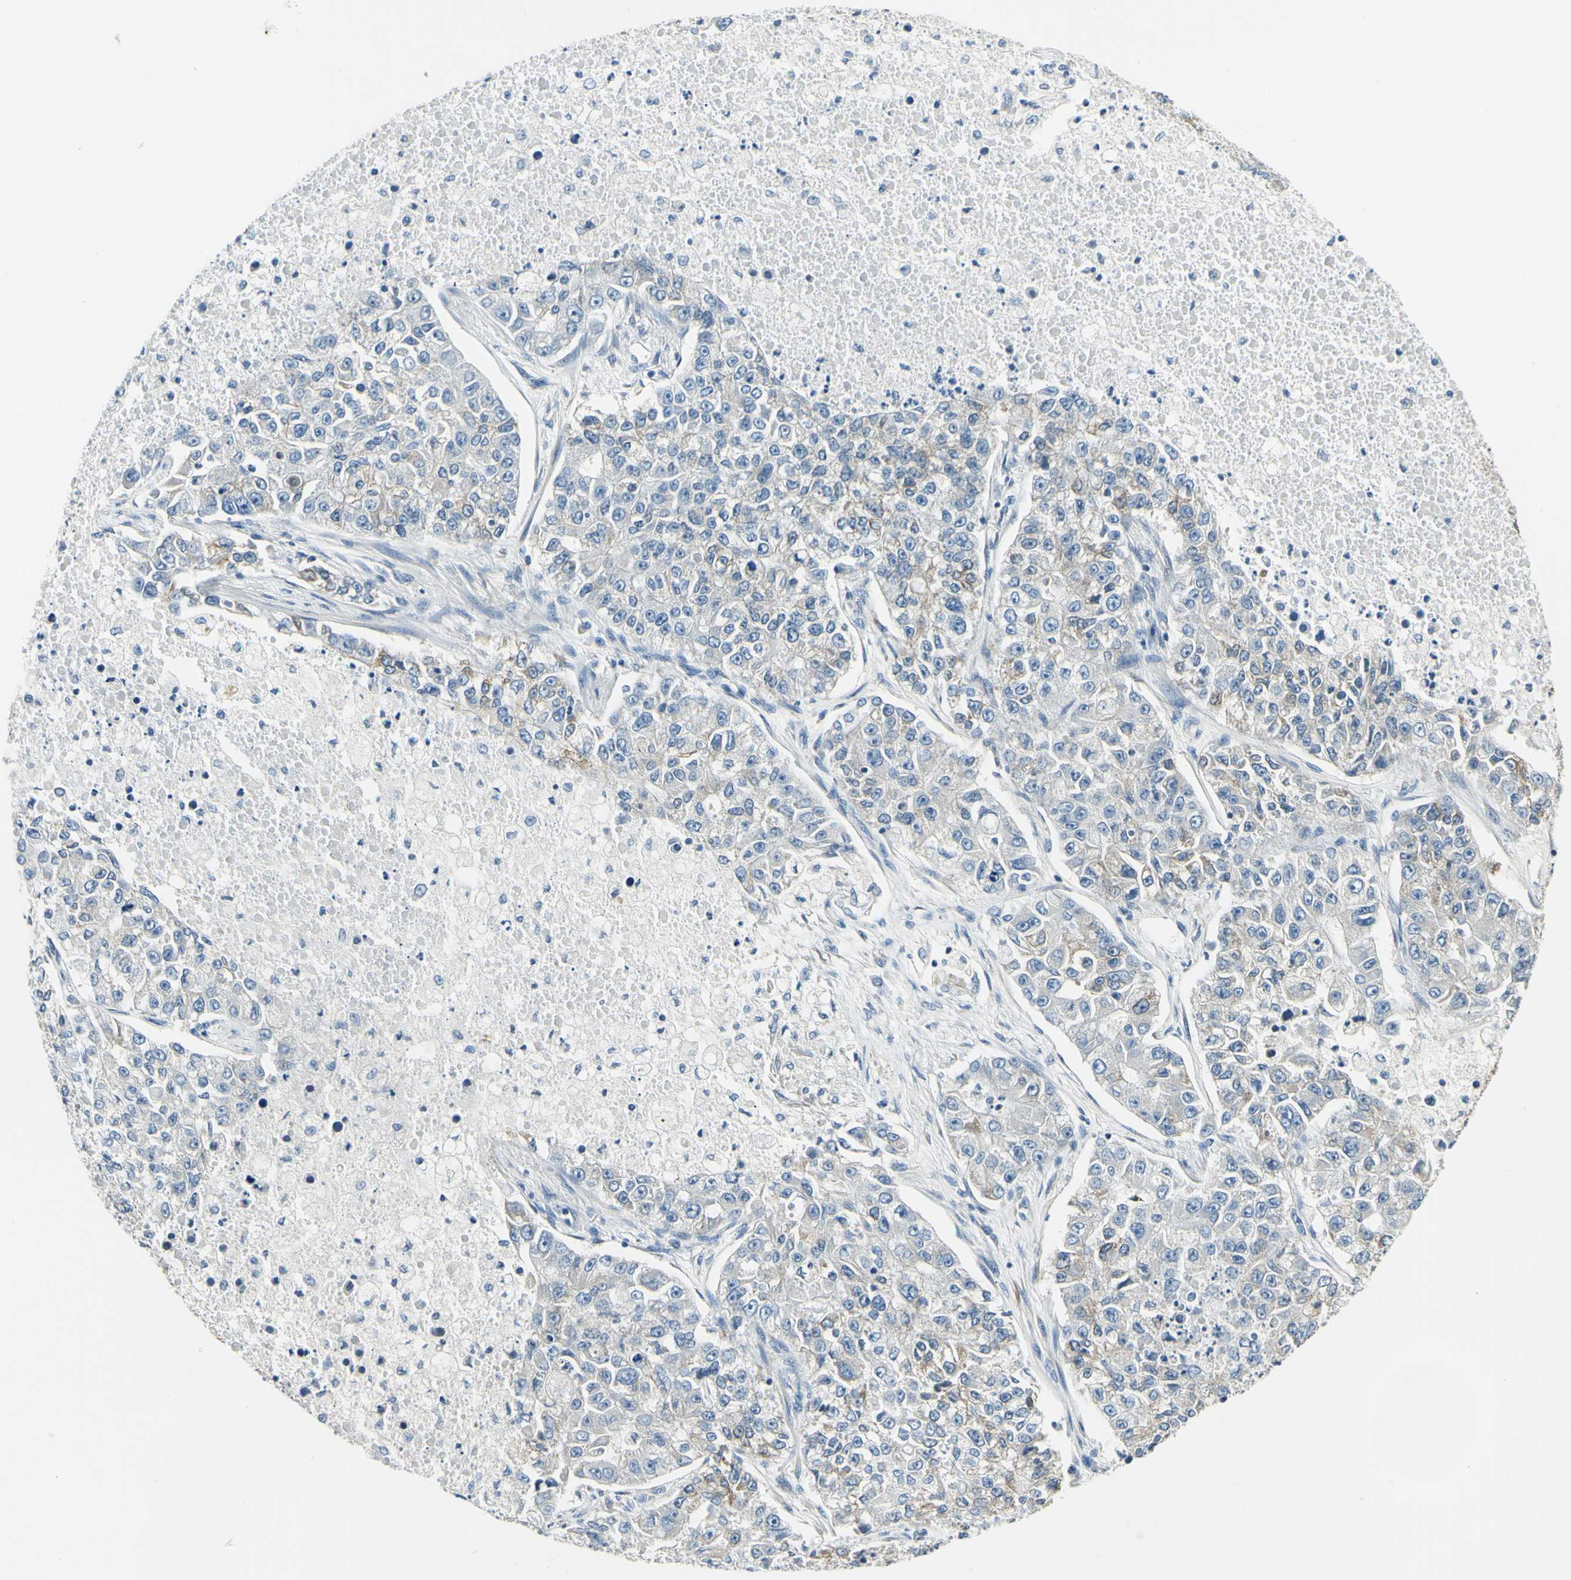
{"staining": {"intensity": "negative", "quantity": "none", "location": "none"}, "tissue": "lung cancer", "cell_type": "Tumor cells", "image_type": "cancer", "snomed": [{"axis": "morphology", "description": "Adenocarcinoma, NOS"}, {"axis": "topography", "description": "Lung"}], "caption": "Tumor cells show no significant expression in lung adenocarcinoma.", "gene": "IGDCC4", "patient": {"sex": "male", "age": 49}}